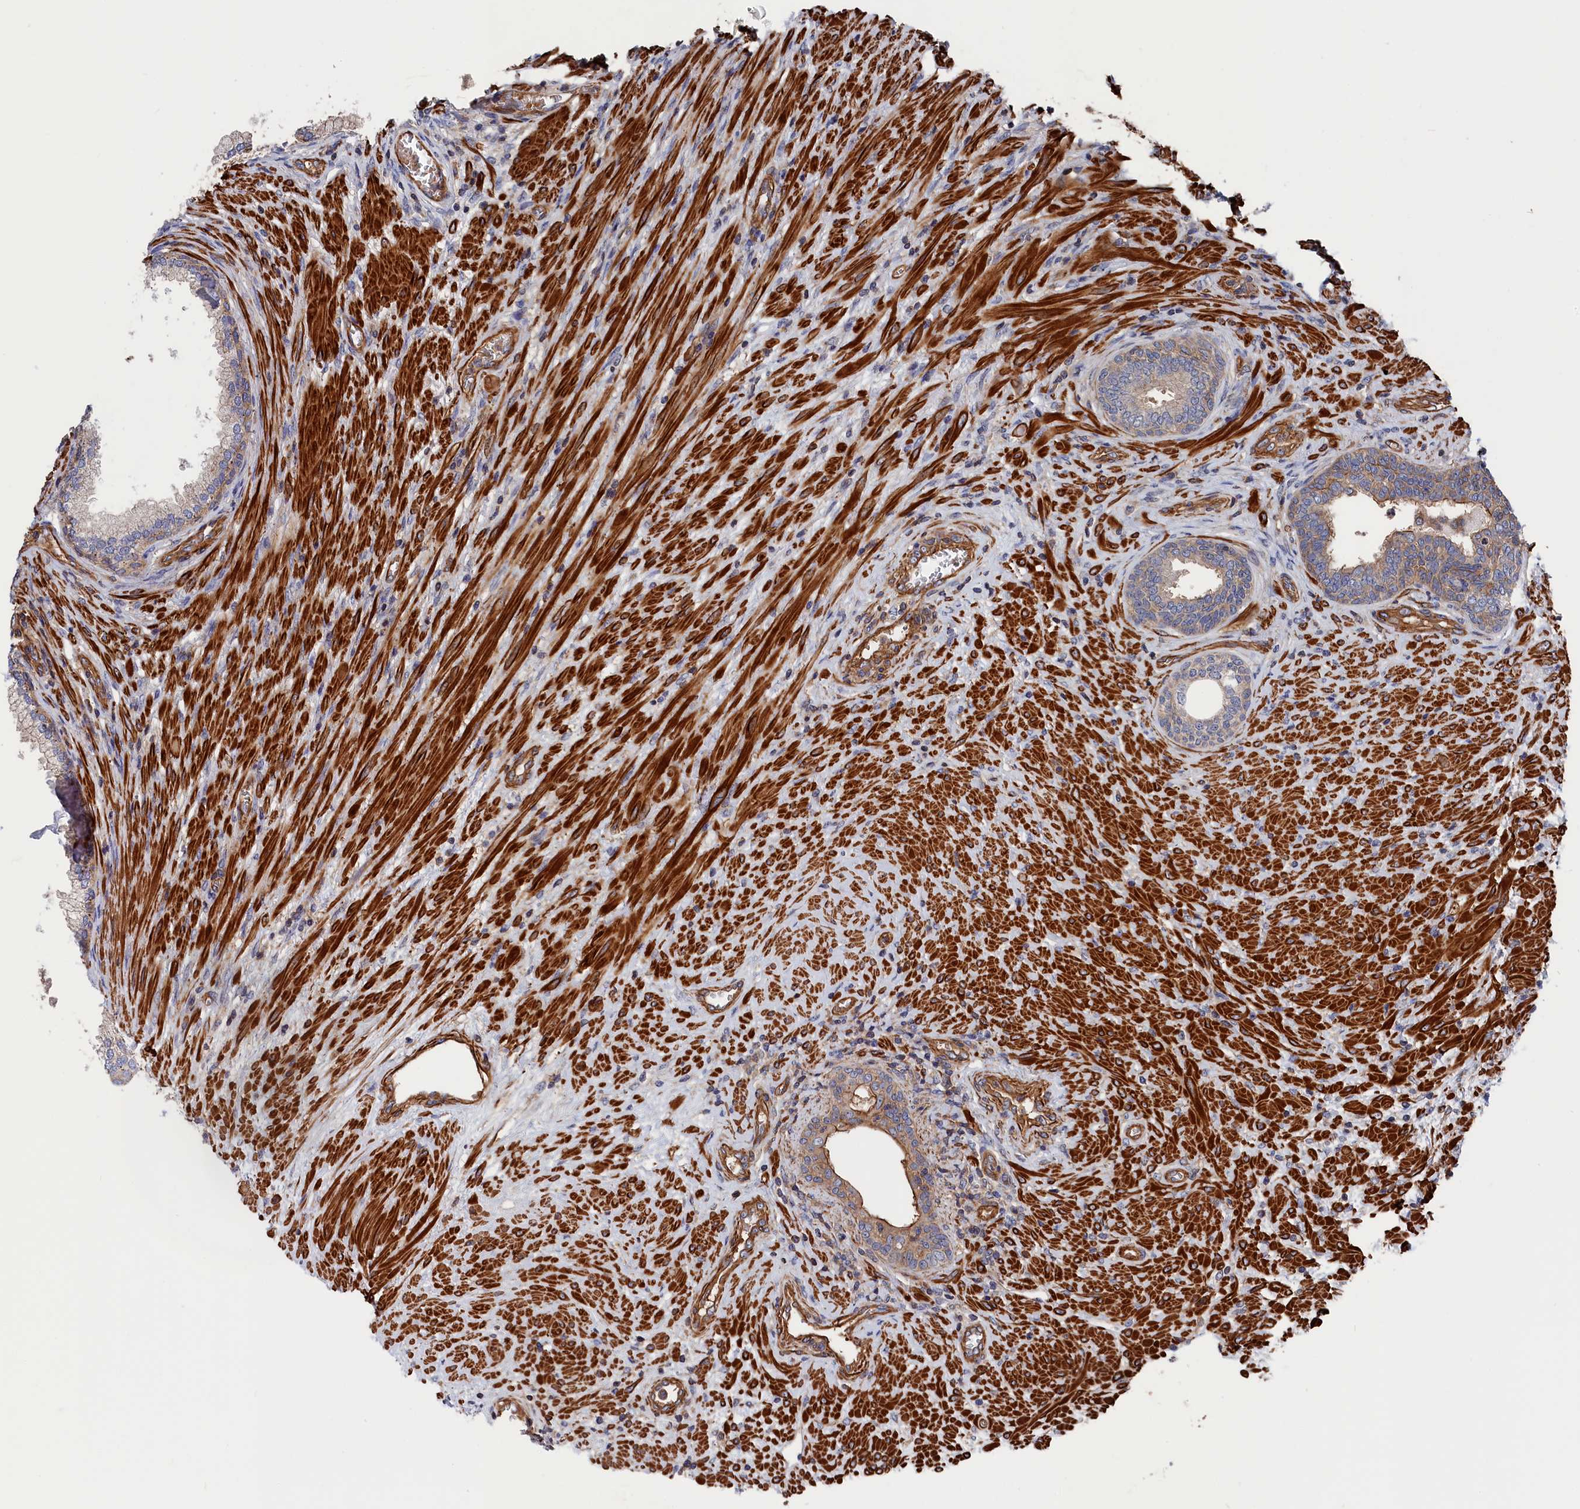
{"staining": {"intensity": "moderate", "quantity": "25%-75%", "location": "cytoplasmic/membranous"}, "tissue": "prostate", "cell_type": "Glandular cells", "image_type": "normal", "snomed": [{"axis": "morphology", "description": "Normal tissue, NOS"}, {"axis": "topography", "description": "Prostate"}], "caption": "IHC (DAB (3,3'-diaminobenzidine)) staining of unremarkable prostate exhibits moderate cytoplasmic/membranous protein expression in about 25%-75% of glandular cells.", "gene": "LDHD", "patient": {"sex": "male", "age": 76}}